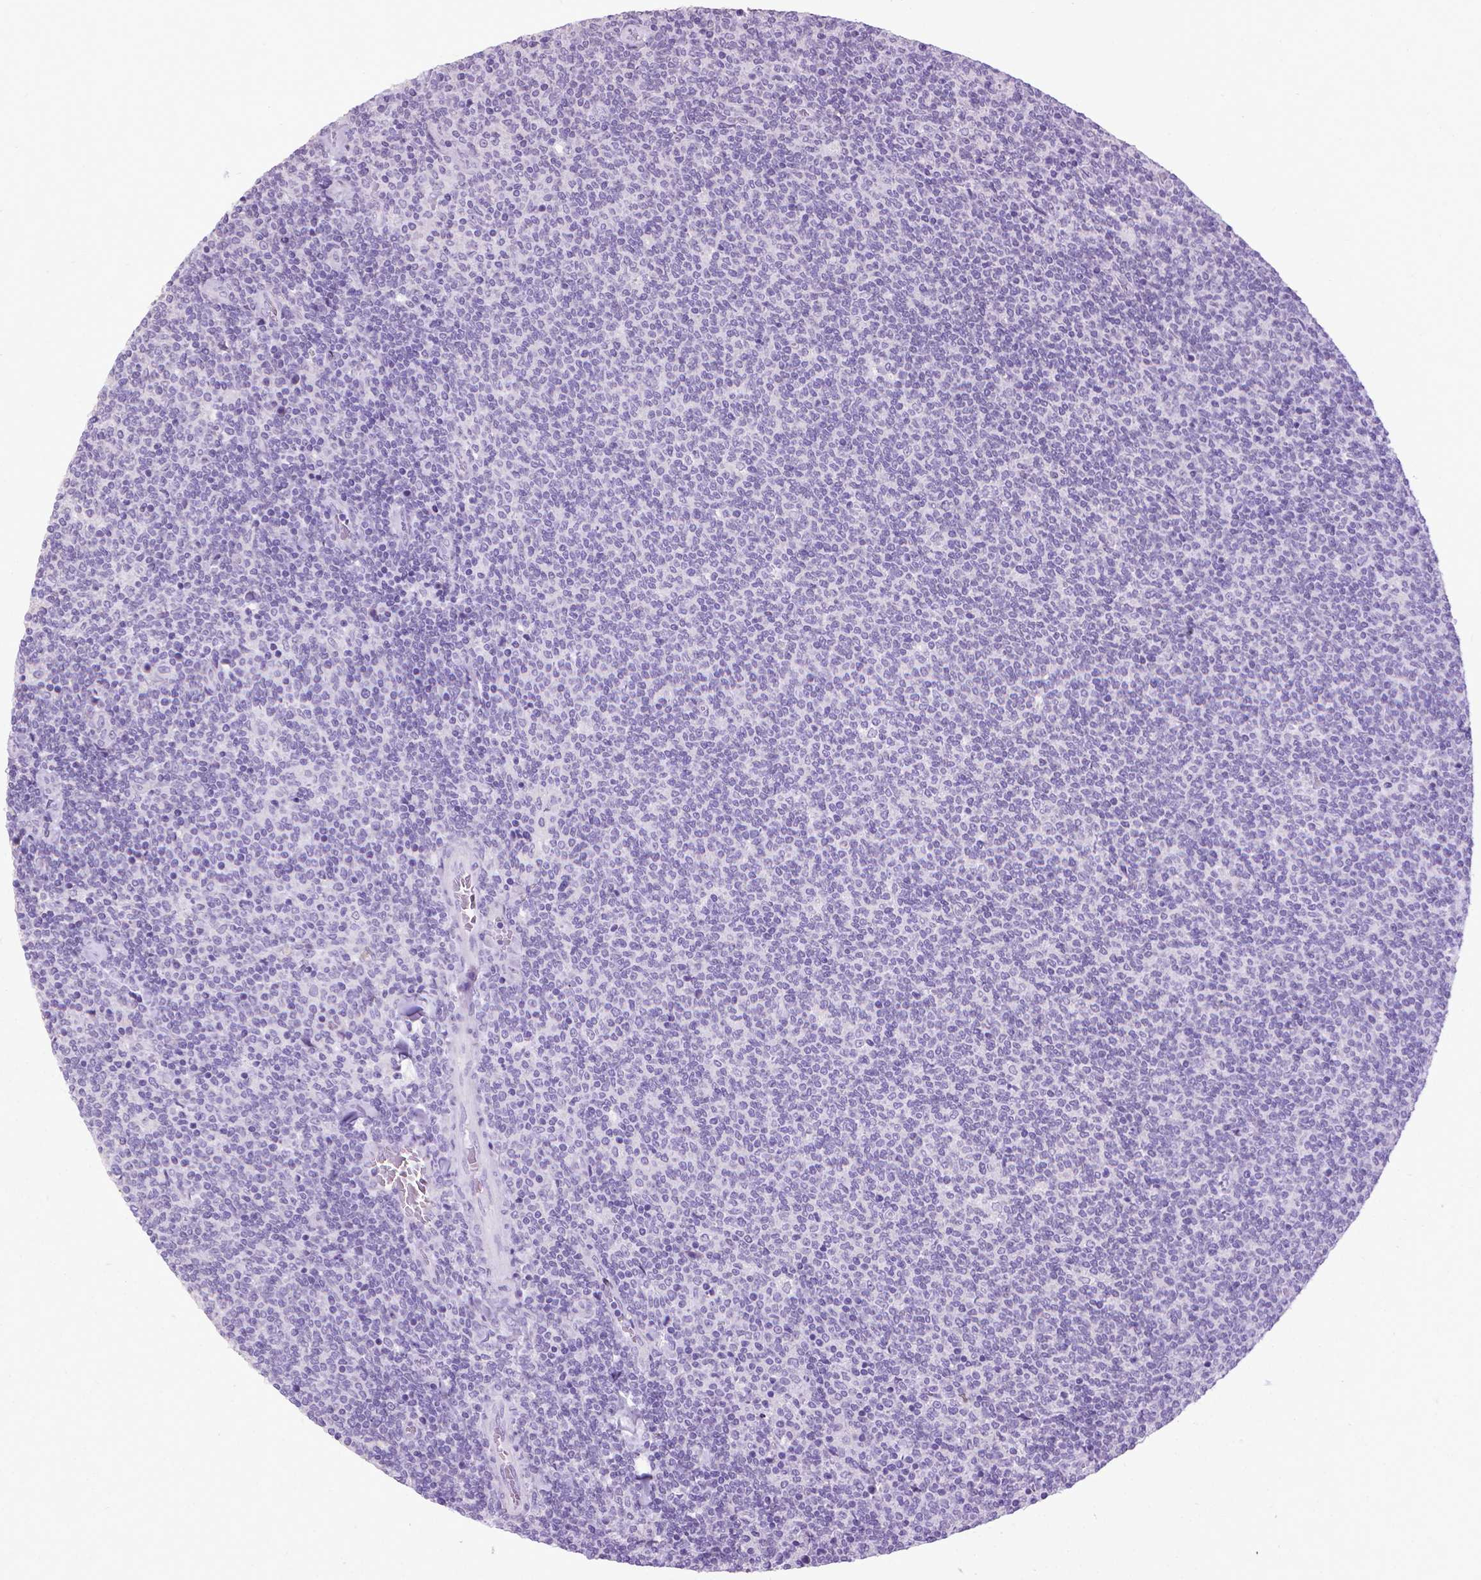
{"staining": {"intensity": "negative", "quantity": "none", "location": "none"}, "tissue": "lymphoma", "cell_type": "Tumor cells", "image_type": "cancer", "snomed": [{"axis": "morphology", "description": "Malignant lymphoma, non-Hodgkin's type, Low grade"}, {"axis": "topography", "description": "Lymph node"}], "caption": "Tumor cells show no significant staining in lymphoma. Nuclei are stained in blue.", "gene": "KRT5", "patient": {"sex": "male", "age": 52}}